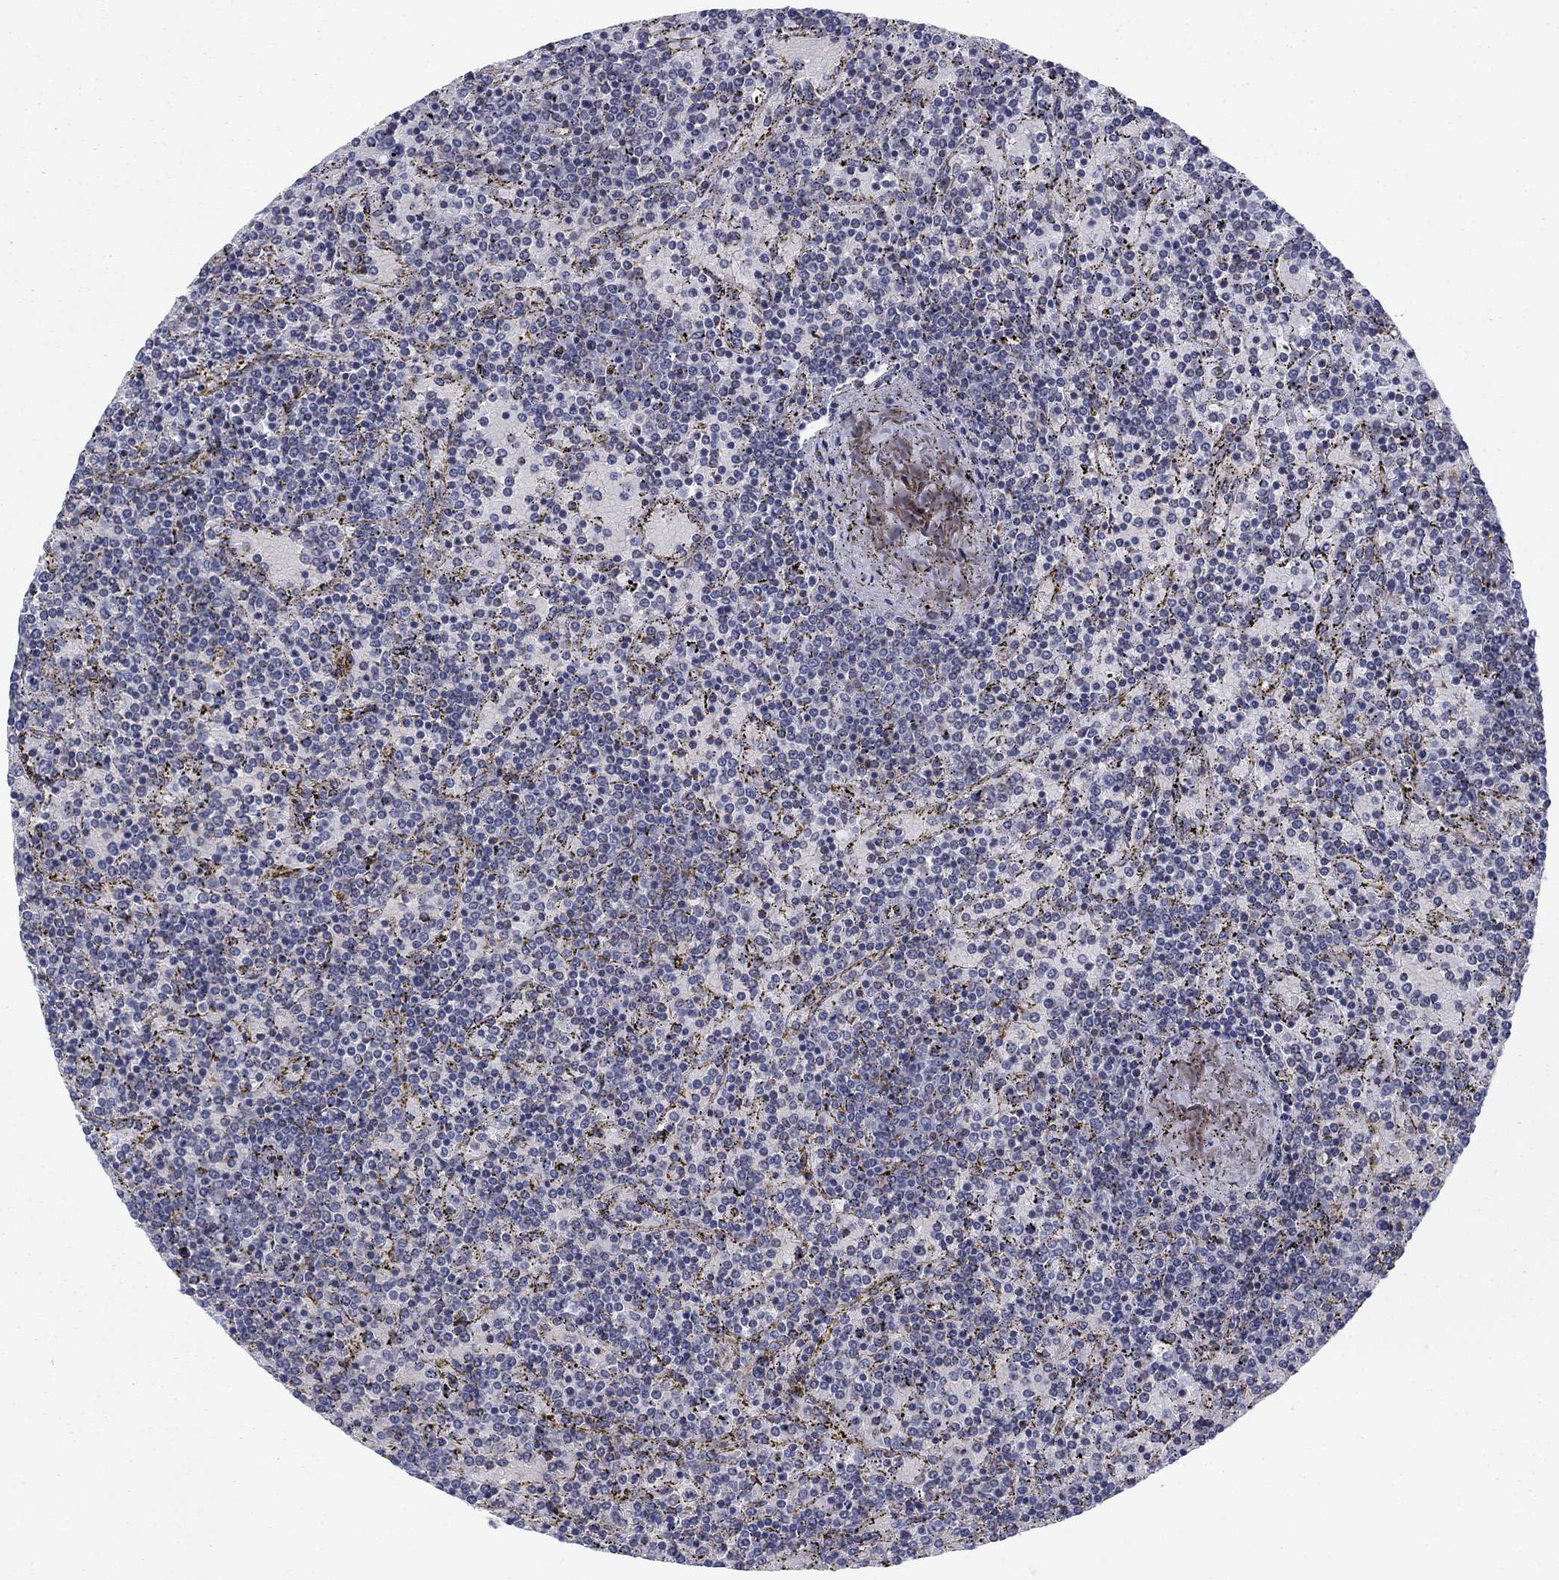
{"staining": {"intensity": "negative", "quantity": "none", "location": "none"}, "tissue": "lymphoma", "cell_type": "Tumor cells", "image_type": "cancer", "snomed": [{"axis": "morphology", "description": "Malignant lymphoma, non-Hodgkin's type, Low grade"}, {"axis": "topography", "description": "Spleen"}], "caption": "An immunohistochemistry (IHC) micrograph of lymphoma is shown. There is no staining in tumor cells of lymphoma.", "gene": "PSD4", "patient": {"sex": "female", "age": 77}}